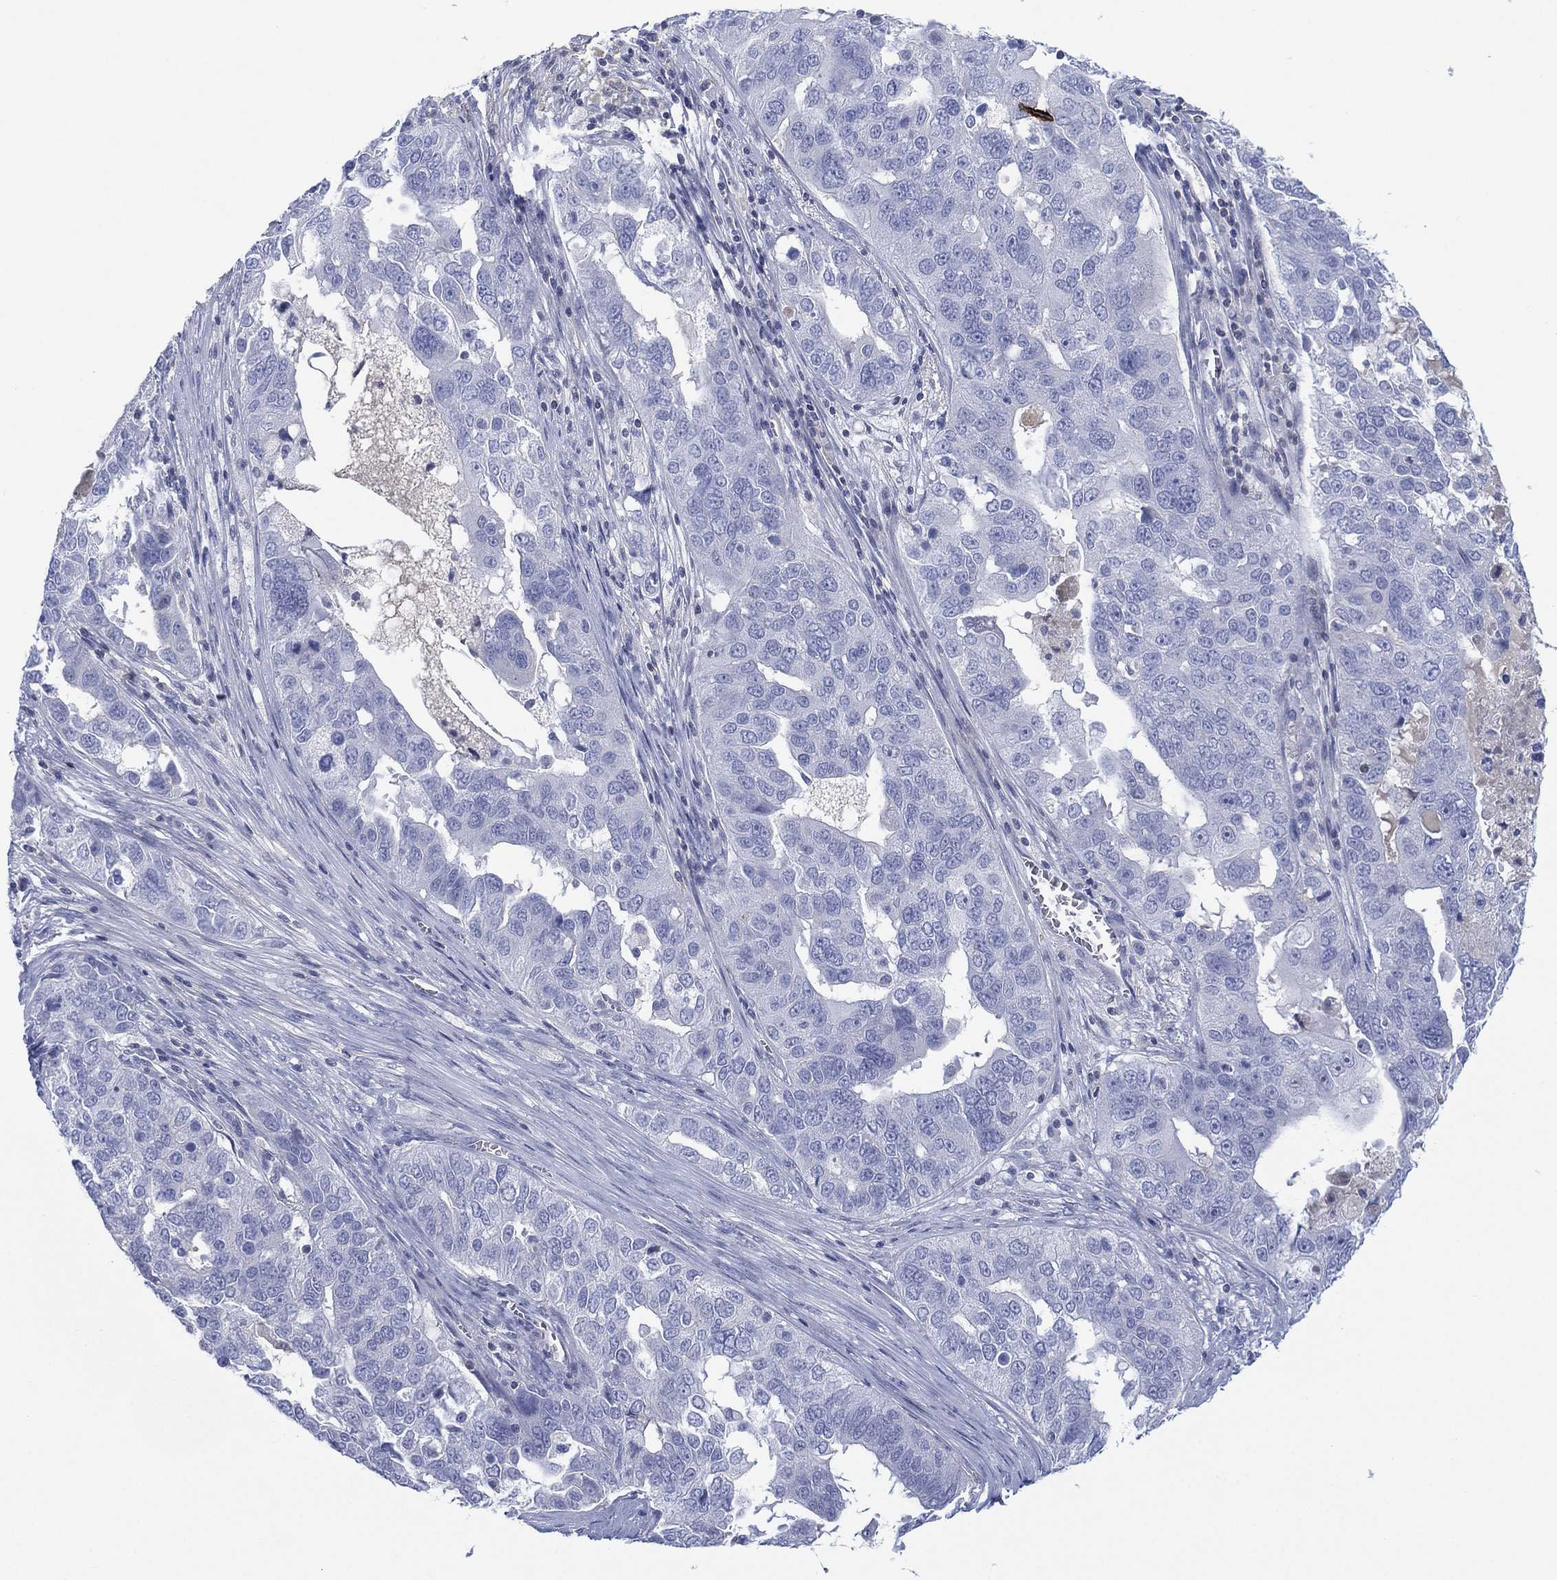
{"staining": {"intensity": "negative", "quantity": "none", "location": "none"}, "tissue": "ovarian cancer", "cell_type": "Tumor cells", "image_type": "cancer", "snomed": [{"axis": "morphology", "description": "Carcinoma, endometroid"}, {"axis": "topography", "description": "Soft tissue"}, {"axis": "topography", "description": "Ovary"}], "caption": "Tumor cells are negative for protein expression in human ovarian cancer.", "gene": "SEPTIN1", "patient": {"sex": "female", "age": 52}}